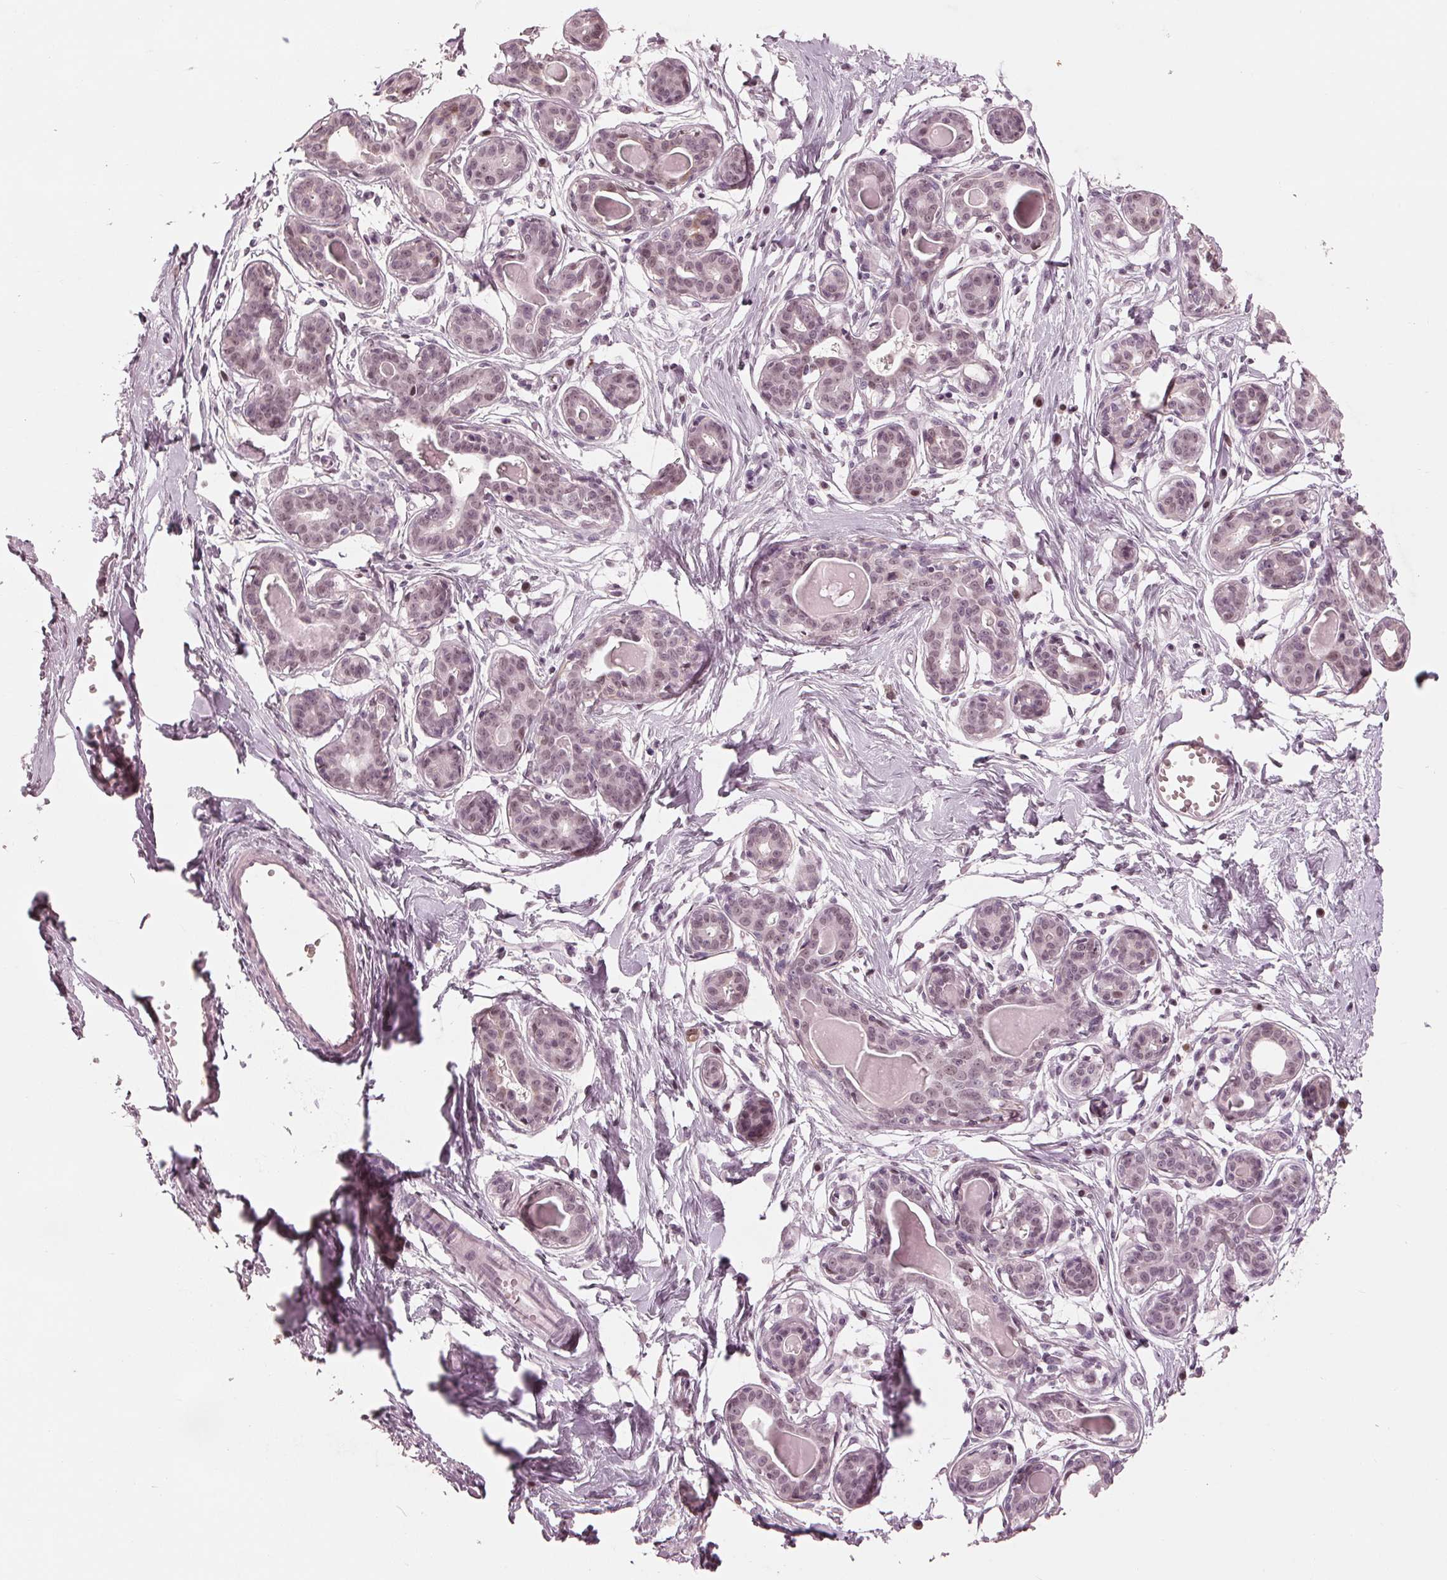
{"staining": {"intensity": "moderate", "quantity": "<25%", "location": "nuclear"}, "tissue": "breast", "cell_type": "Adipocytes", "image_type": "normal", "snomed": [{"axis": "morphology", "description": "Normal tissue, NOS"}, {"axis": "topography", "description": "Breast"}], "caption": "About <25% of adipocytes in benign breast exhibit moderate nuclear protein positivity as visualized by brown immunohistochemical staining.", "gene": "DNMT3L", "patient": {"sex": "female", "age": 45}}